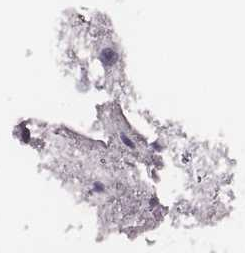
{"staining": {"intensity": "negative", "quantity": "none", "location": "none"}, "tissue": "glioma", "cell_type": "Tumor cells", "image_type": "cancer", "snomed": [{"axis": "morphology", "description": "Glioma, malignant, Low grade"}, {"axis": "topography", "description": "Brain"}], "caption": "Malignant glioma (low-grade) stained for a protein using IHC displays no positivity tumor cells.", "gene": "KRT74", "patient": {"sex": "female", "age": 32}}